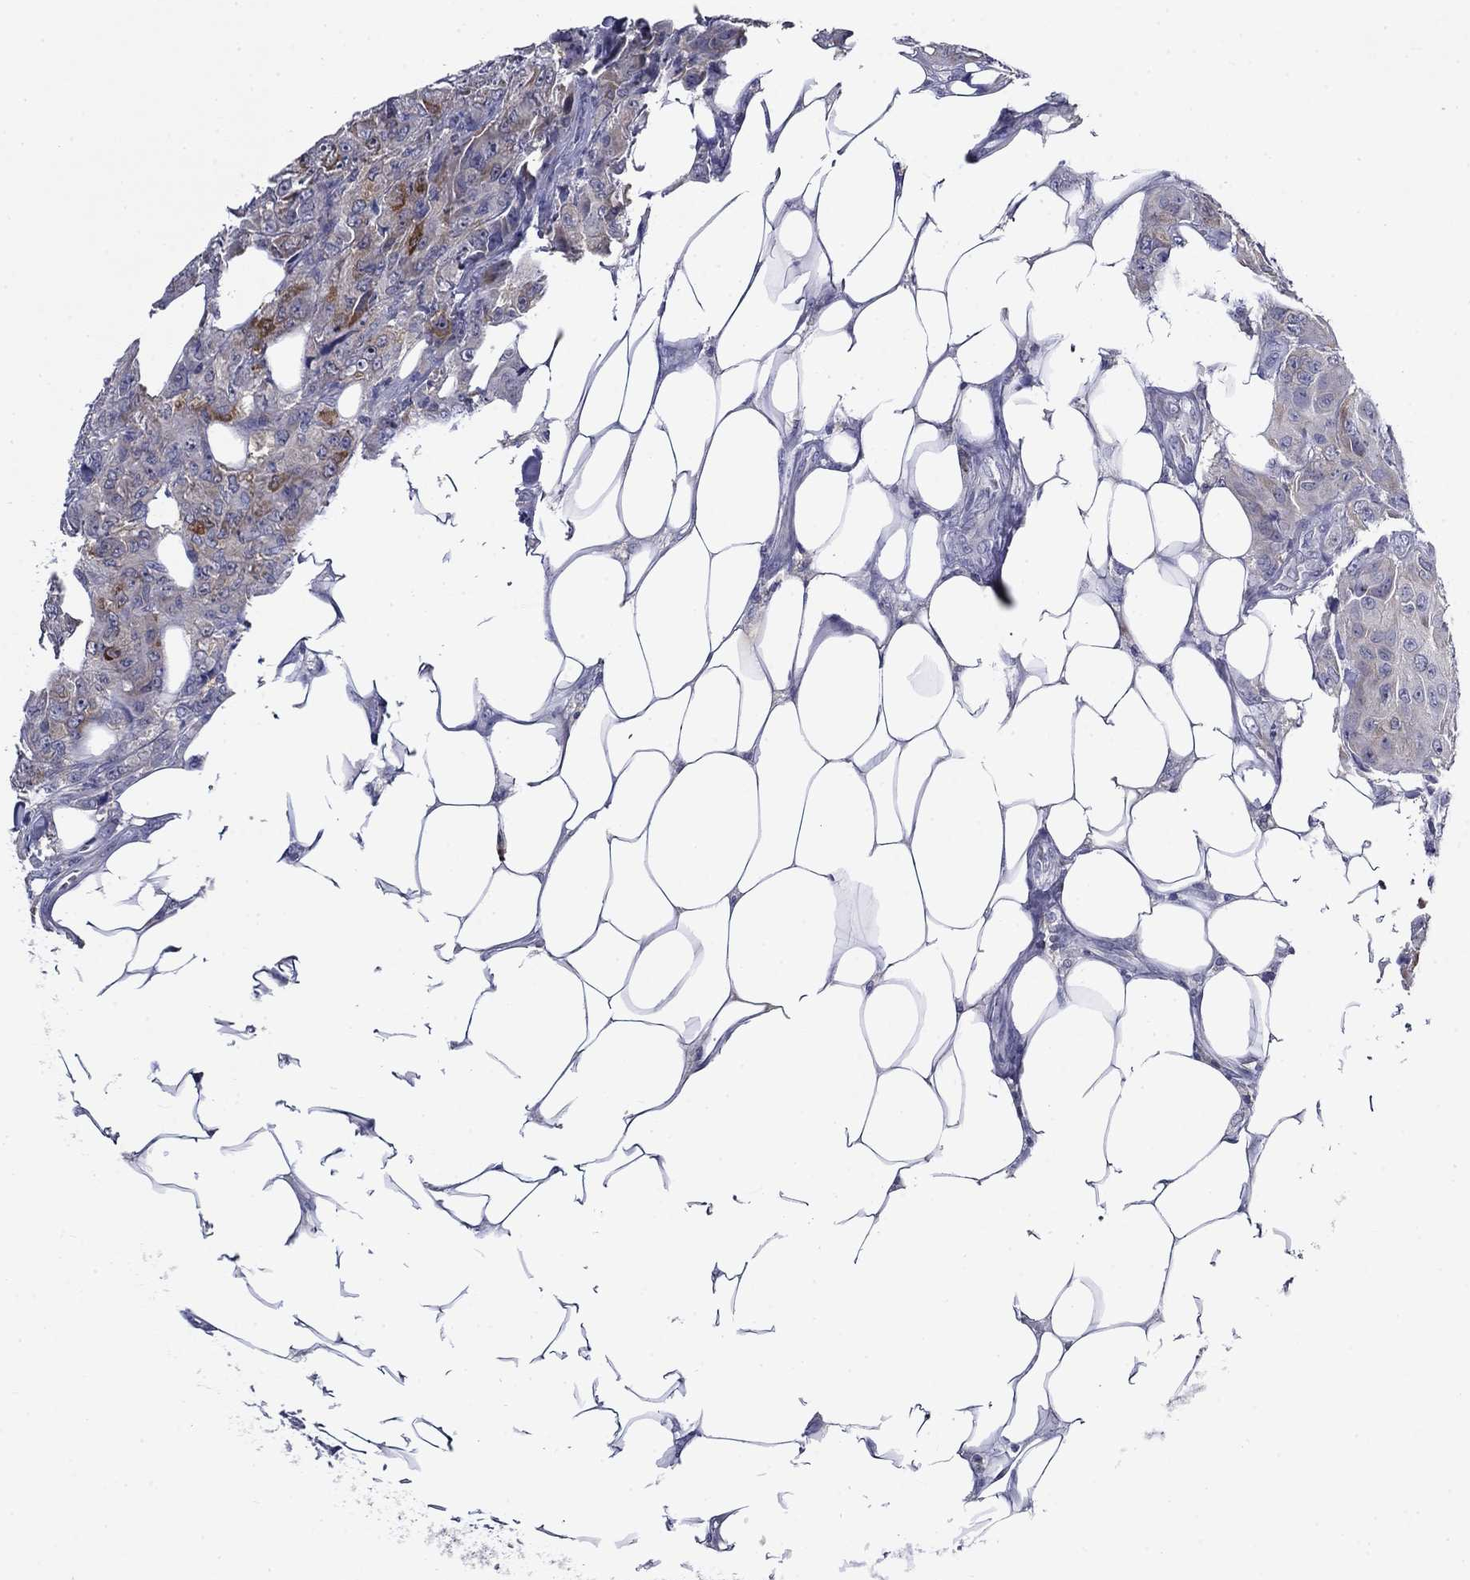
{"staining": {"intensity": "strong", "quantity": "<25%", "location": "cytoplasmic/membranous"}, "tissue": "breast cancer", "cell_type": "Tumor cells", "image_type": "cancer", "snomed": [{"axis": "morphology", "description": "Duct carcinoma"}, {"axis": "topography", "description": "Breast"}], "caption": "Breast intraductal carcinoma was stained to show a protein in brown. There is medium levels of strong cytoplasmic/membranous staining in about <25% of tumor cells.", "gene": "POU2F2", "patient": {"sex": "female", "age": 43}}